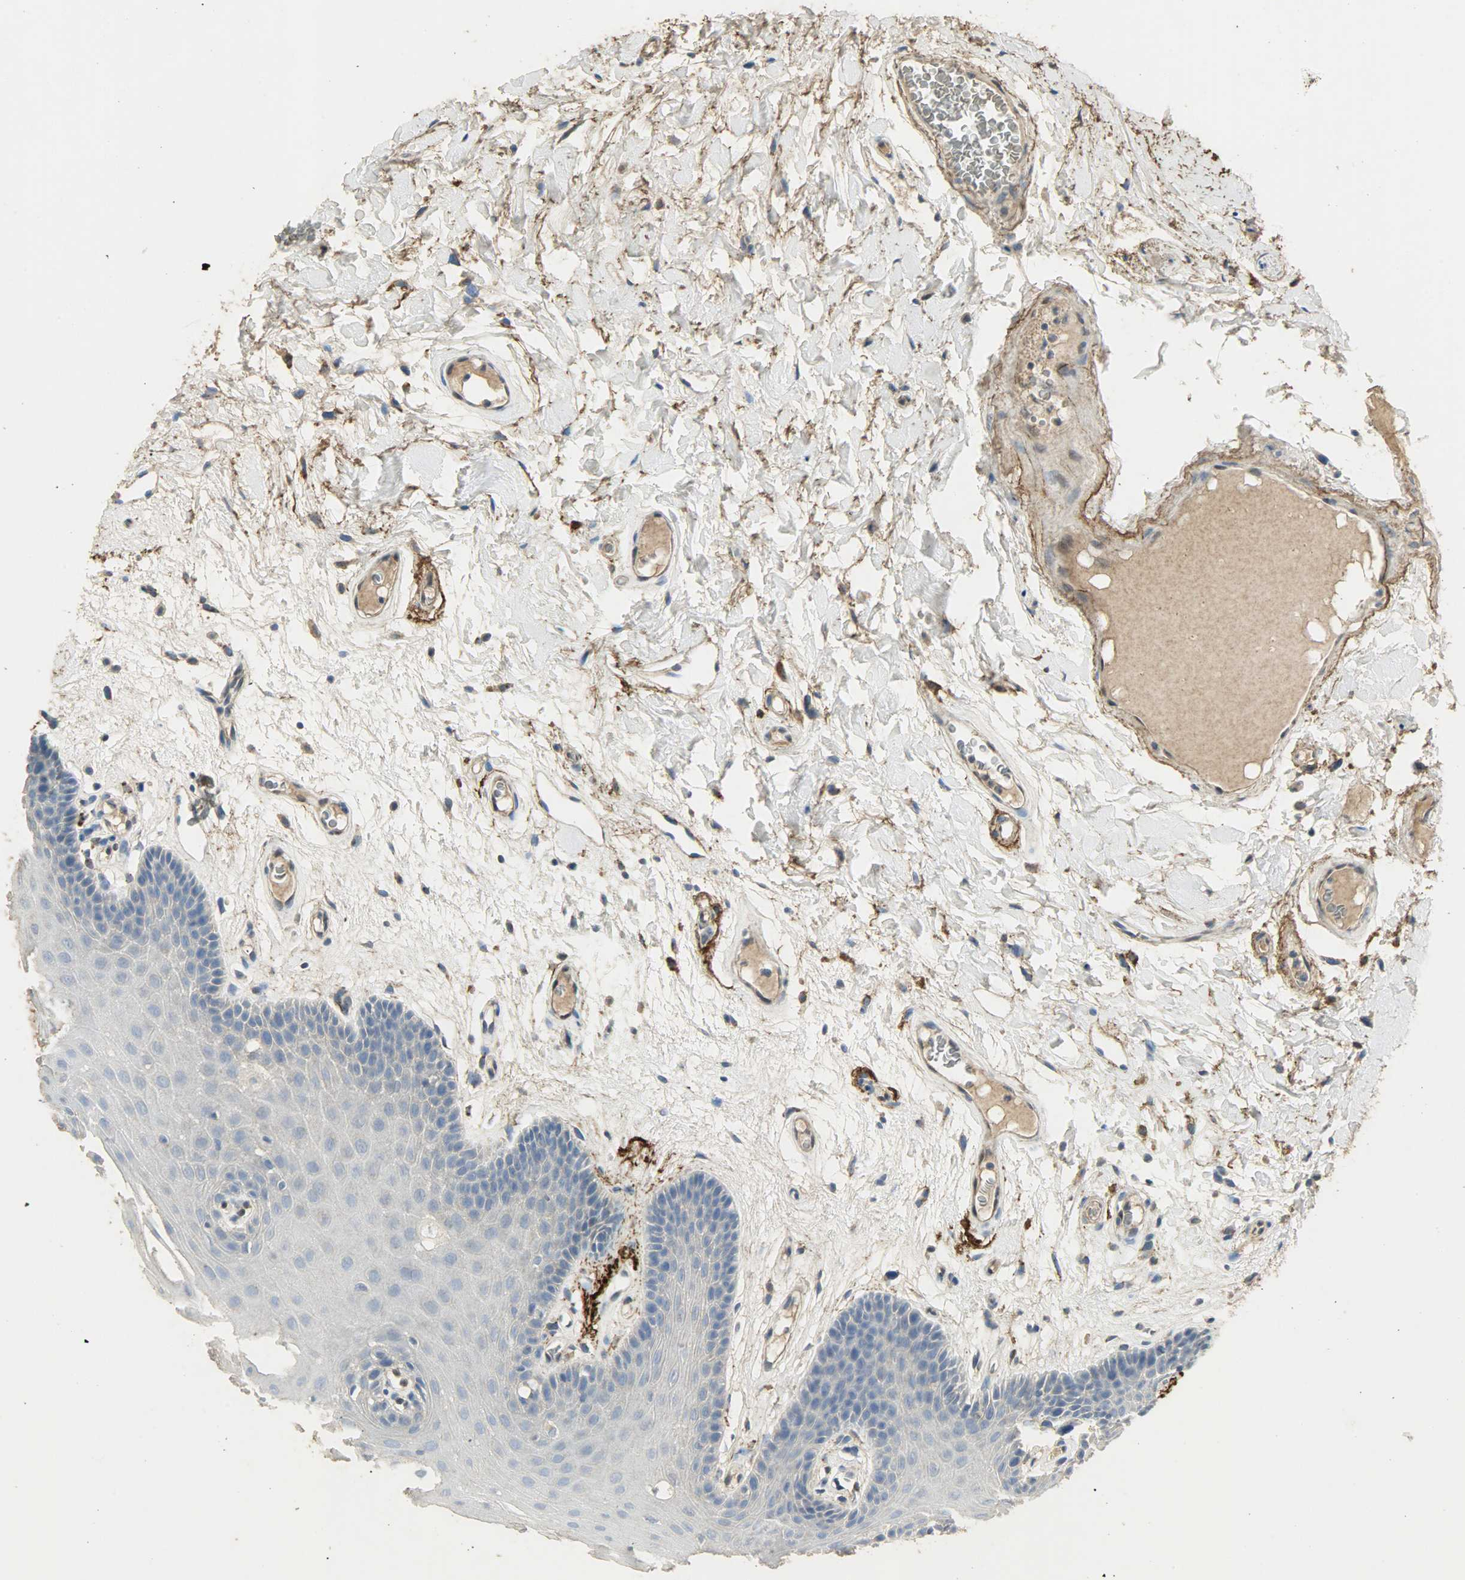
{"staining": {"intensity": "negative", "quantity": "none", "location": "none"}, "tissue": "oral mucosa", "cell_type": "Squamous epithelial cells", "image_type": "normal", "snomed": [{"axis": "morphology", "description": "Normal tissue, NOS"}, {"axis": "morphology", "description": "Squamous cell carcinoma, NOS"}, {"axis": "topography", "description": "Skeletal muscle"}, {"axis": "topography", "description": "Oral tissue"}, {"axis": "topography", "description": "Head-Neck"}], "caption": "Immunohistochemistry micrograph of unremarkable oral mucosa: human oral mucosa stained with DAB (3,3'-diaminobenzidine) demonstrates no significant protein expression in squamous epithelial cells. (Stains: DAB (3,3'-diaminobenzidine) immunohistochemistry (IHC) with hematoxylin counter stain, Microscopy: brightfield microscopy at high magnification).", "gene": "ASB9", "patient": {"sex": "male", "age": 71}}